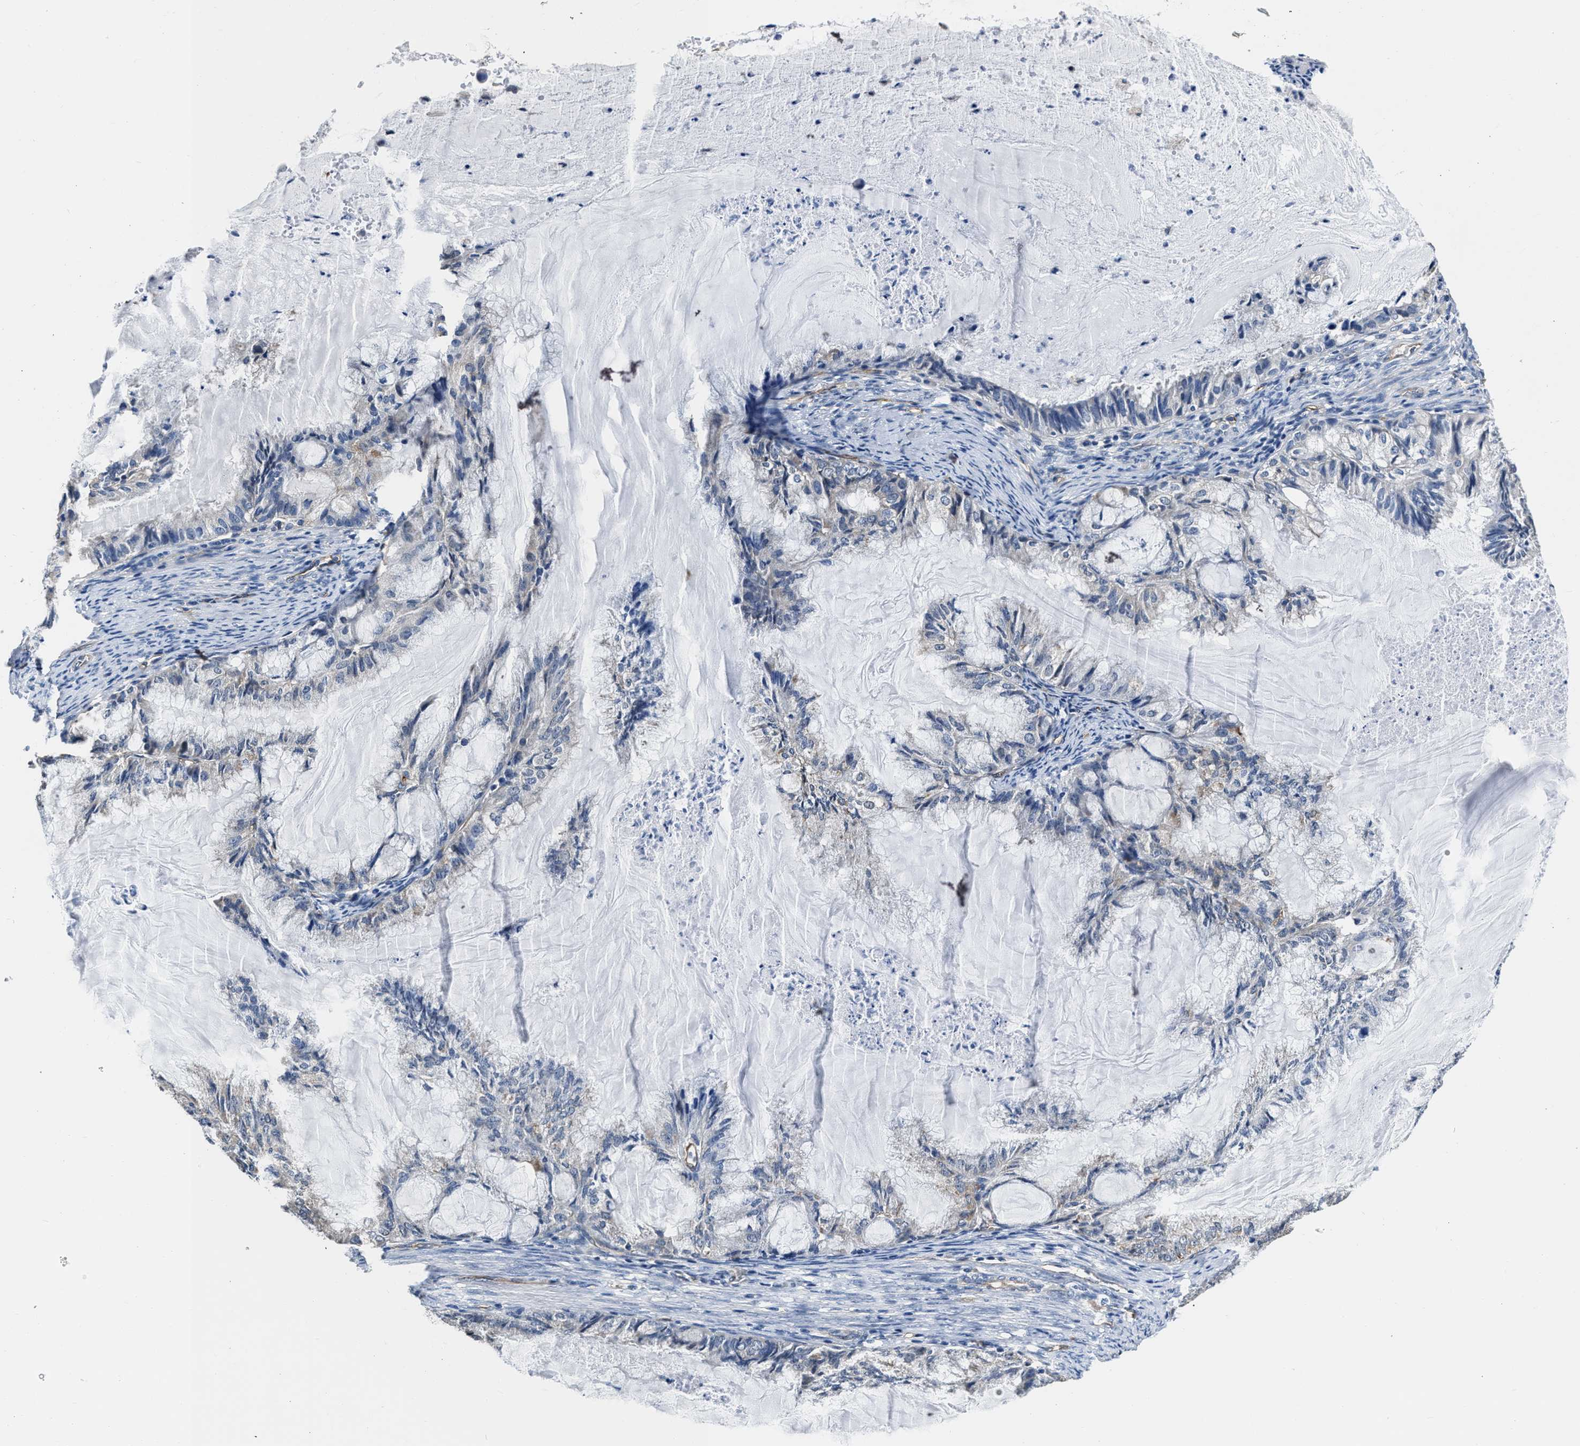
{"staining": {"intensity": "negative", "quantity": "none", "location": "none"}, "tissue": "endometrial cancer", "cell_type": "Tumor cells", "image_type": "cancer", "snomed": [{"axis": "morphology", "description": "Adenocarcinoma, NOS"}, {"axis": "topography", "description": "Endometrium"}], "caption": "Protein analysis of endometrial cancer shows no significant expression in tumor cells.", "gene": "C22orf42", "patient": {"sex": "female", "age": 86}}